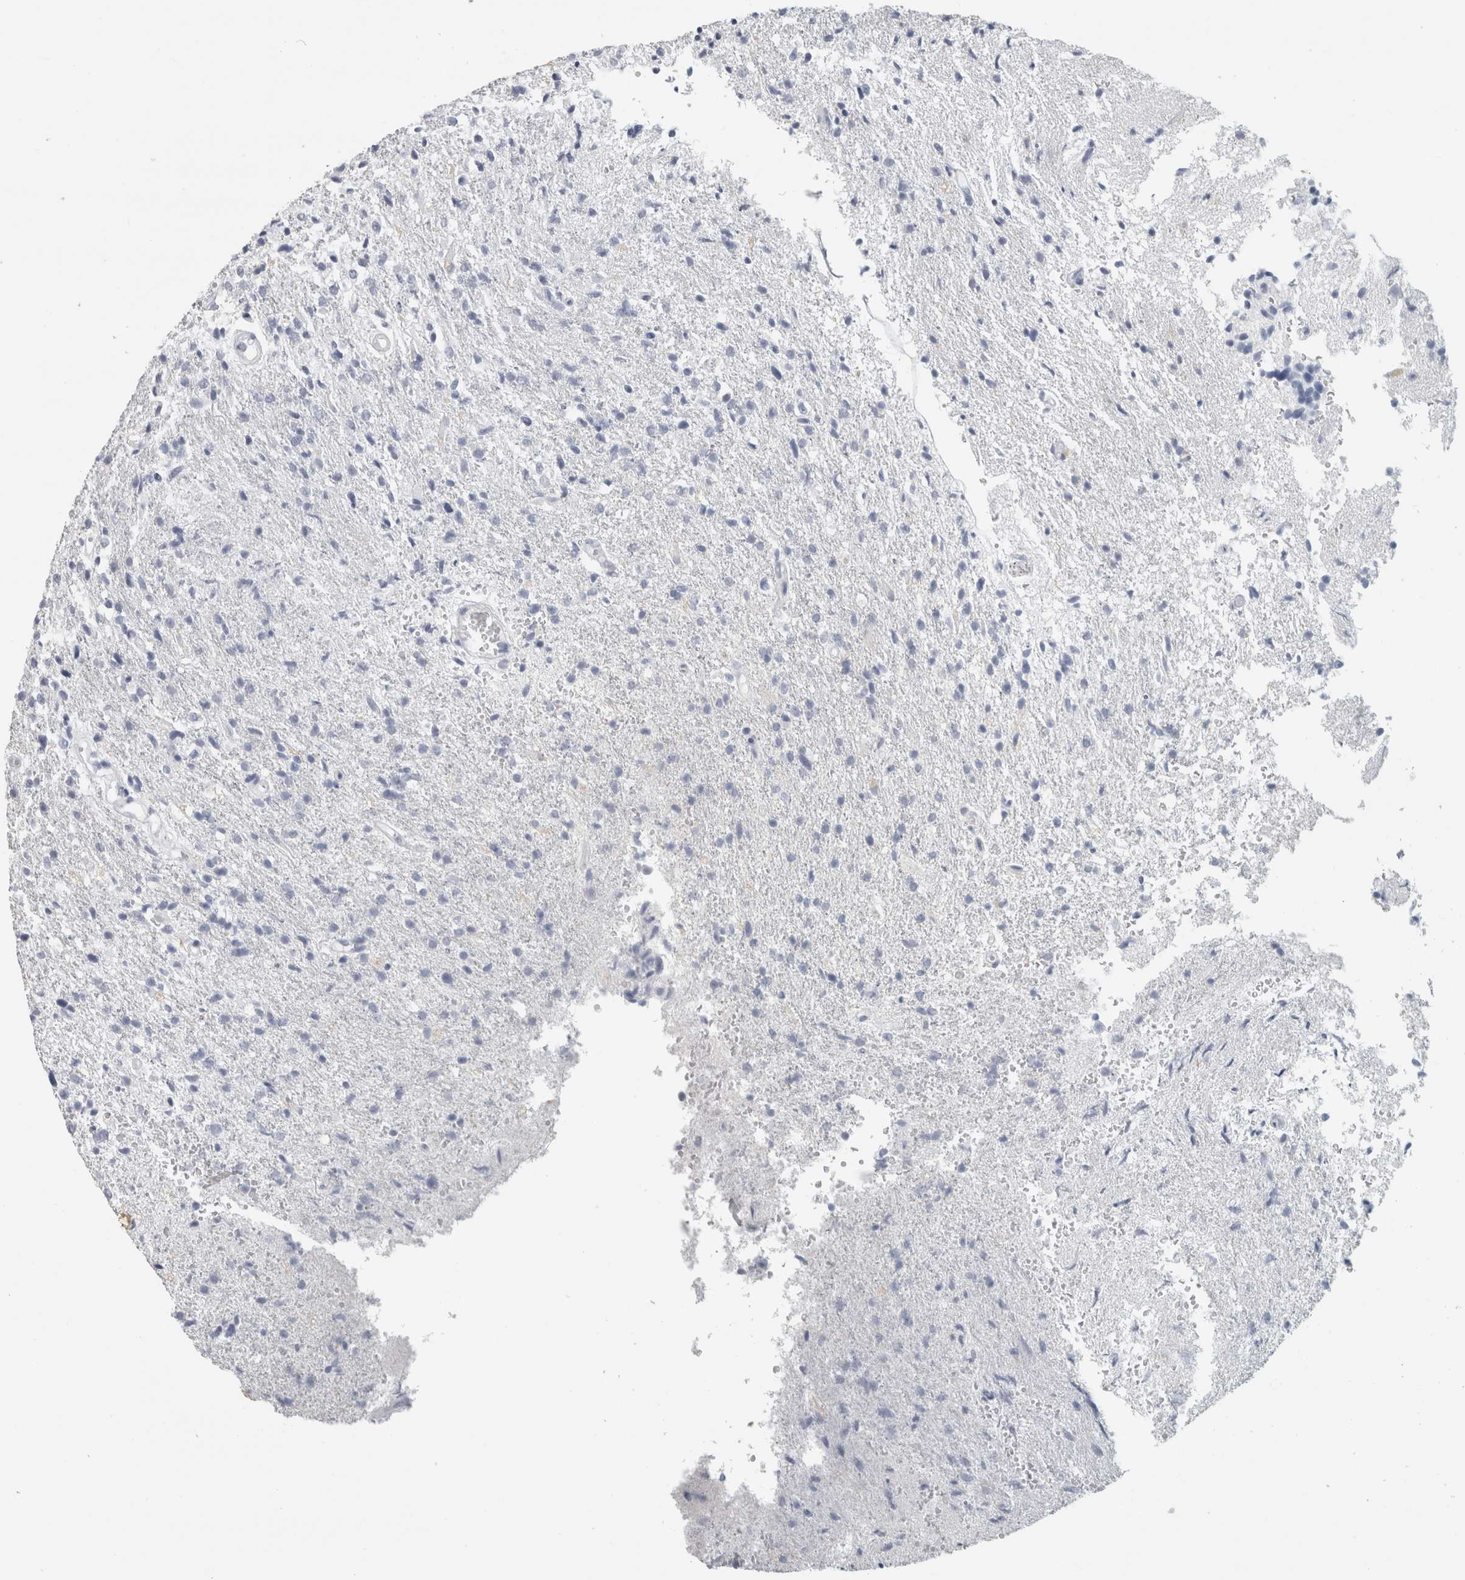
{"staining": {"intensity": "negative", "quantity": "none", "location": "none"}, "tissue": "glioma", "cell_type": "Tumor cells", "image_type": "cancer", "snomed": [{"axis": "morphology", "description": "Glioma, malignant, High grade"}, {"axis": "topography", "description": "Brain"}], "caption": "This photomicrograph is of high-grade glioma (malignant) stained with immunohistochemistry to label a protein in brown with the nuclei are counter-stained blue. There is no positivity in tumor cells.", "gene": "SLC28A3", "patient": {"sex": "male", "age": 72}}